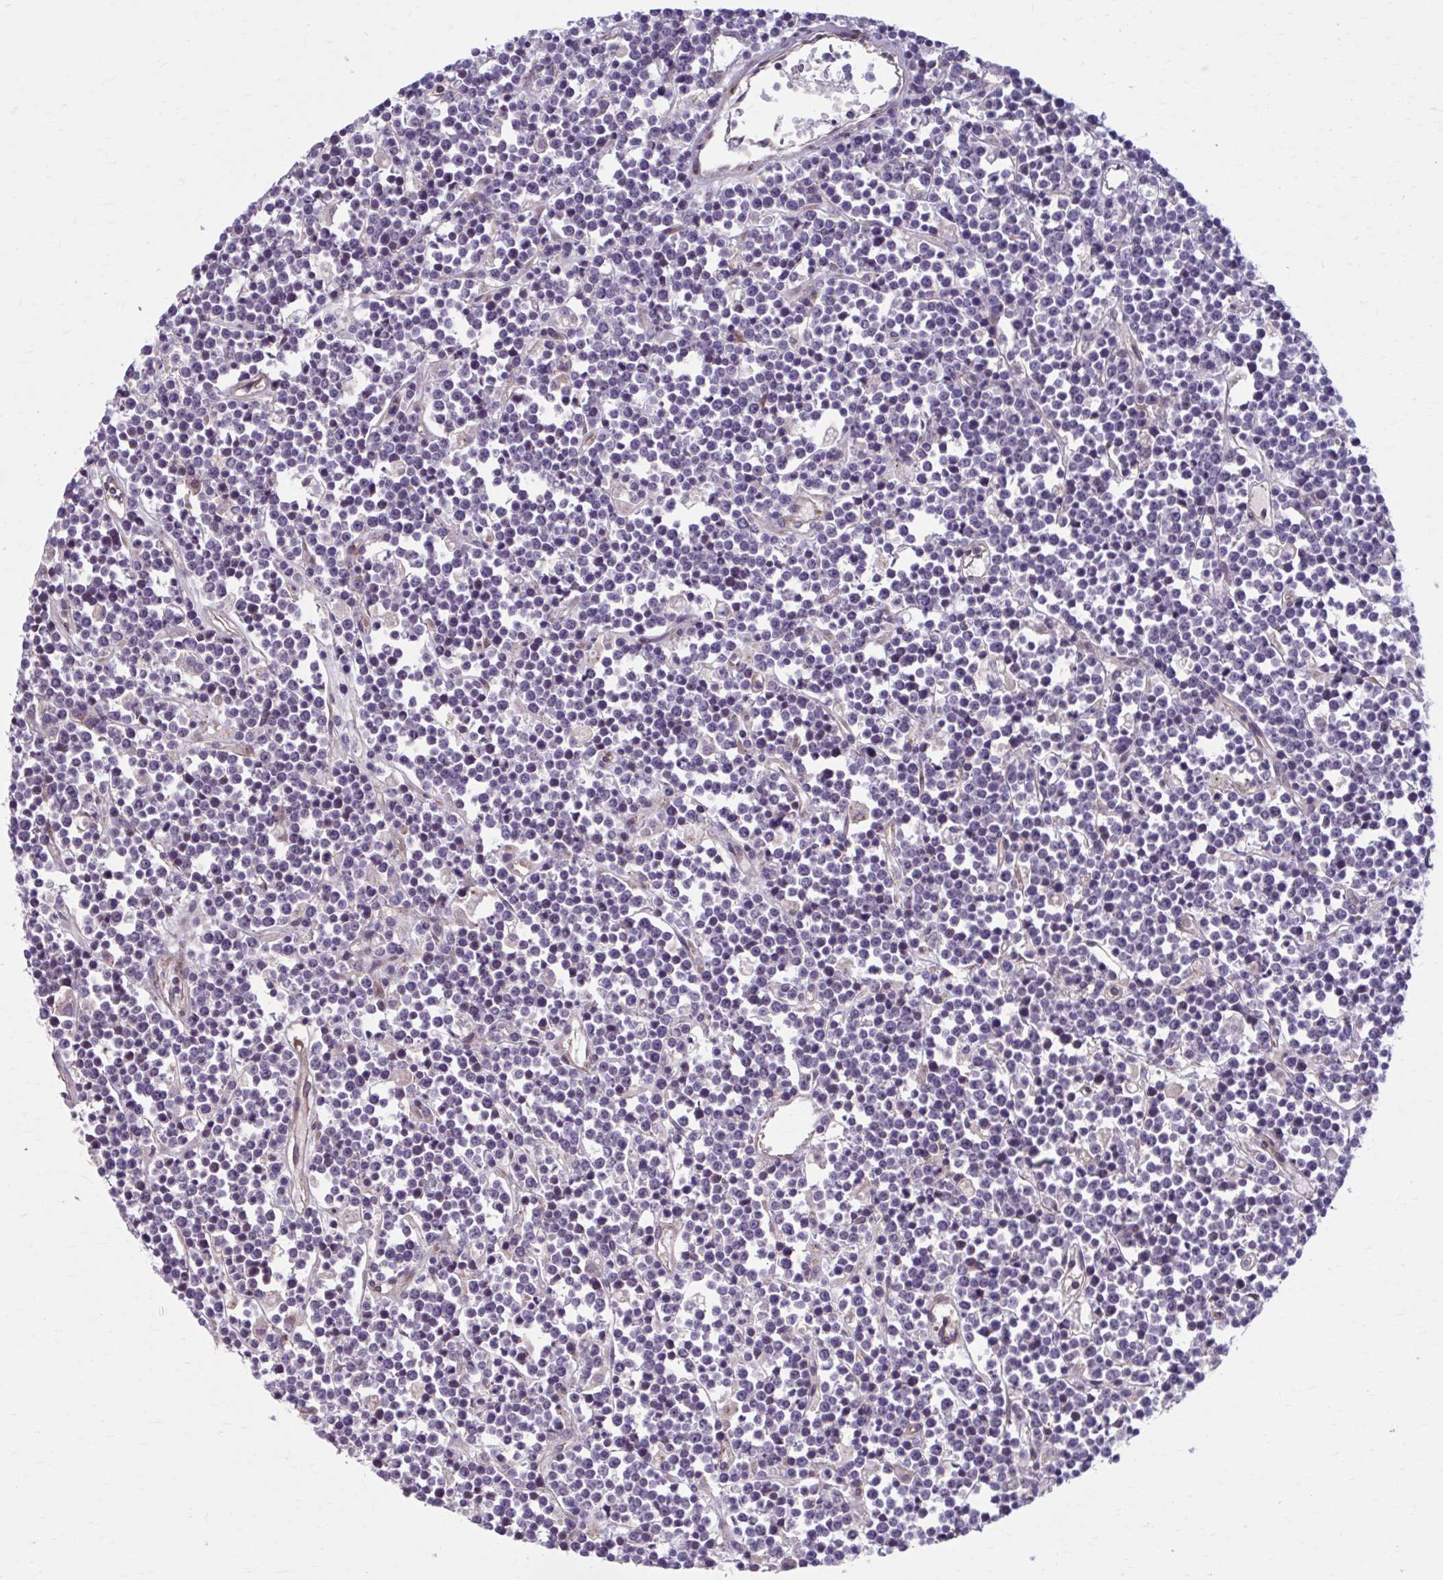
{"staining": {"intensity": "negative", "quantity": "none", "location": "none"}, "tissue": "lymphoma", "cell_type": "Tumor cells", "image_type": "cancer", "snomed": [{"axis": "morphology", "description": "Malignant lymphoma, non-Hodgkin's type, High grade"}, {"axis": "topography", "description": "Ovary"}], "caption": "An immunohistochemistry (IHC) micrograph of malignant lymphoma, non-Hodgkin's type (high-grade) is shown. There is no staining in tumor cells of malignant lymphoma, non-Hodgkin's type (high-grade). (DAB (3,3'-diaminobenzidine) immunohistochemistry visualized using brightfield microscopy, high magnification).", "gene": "CHST3", "patient": {"sex": "female", "age": 56}}